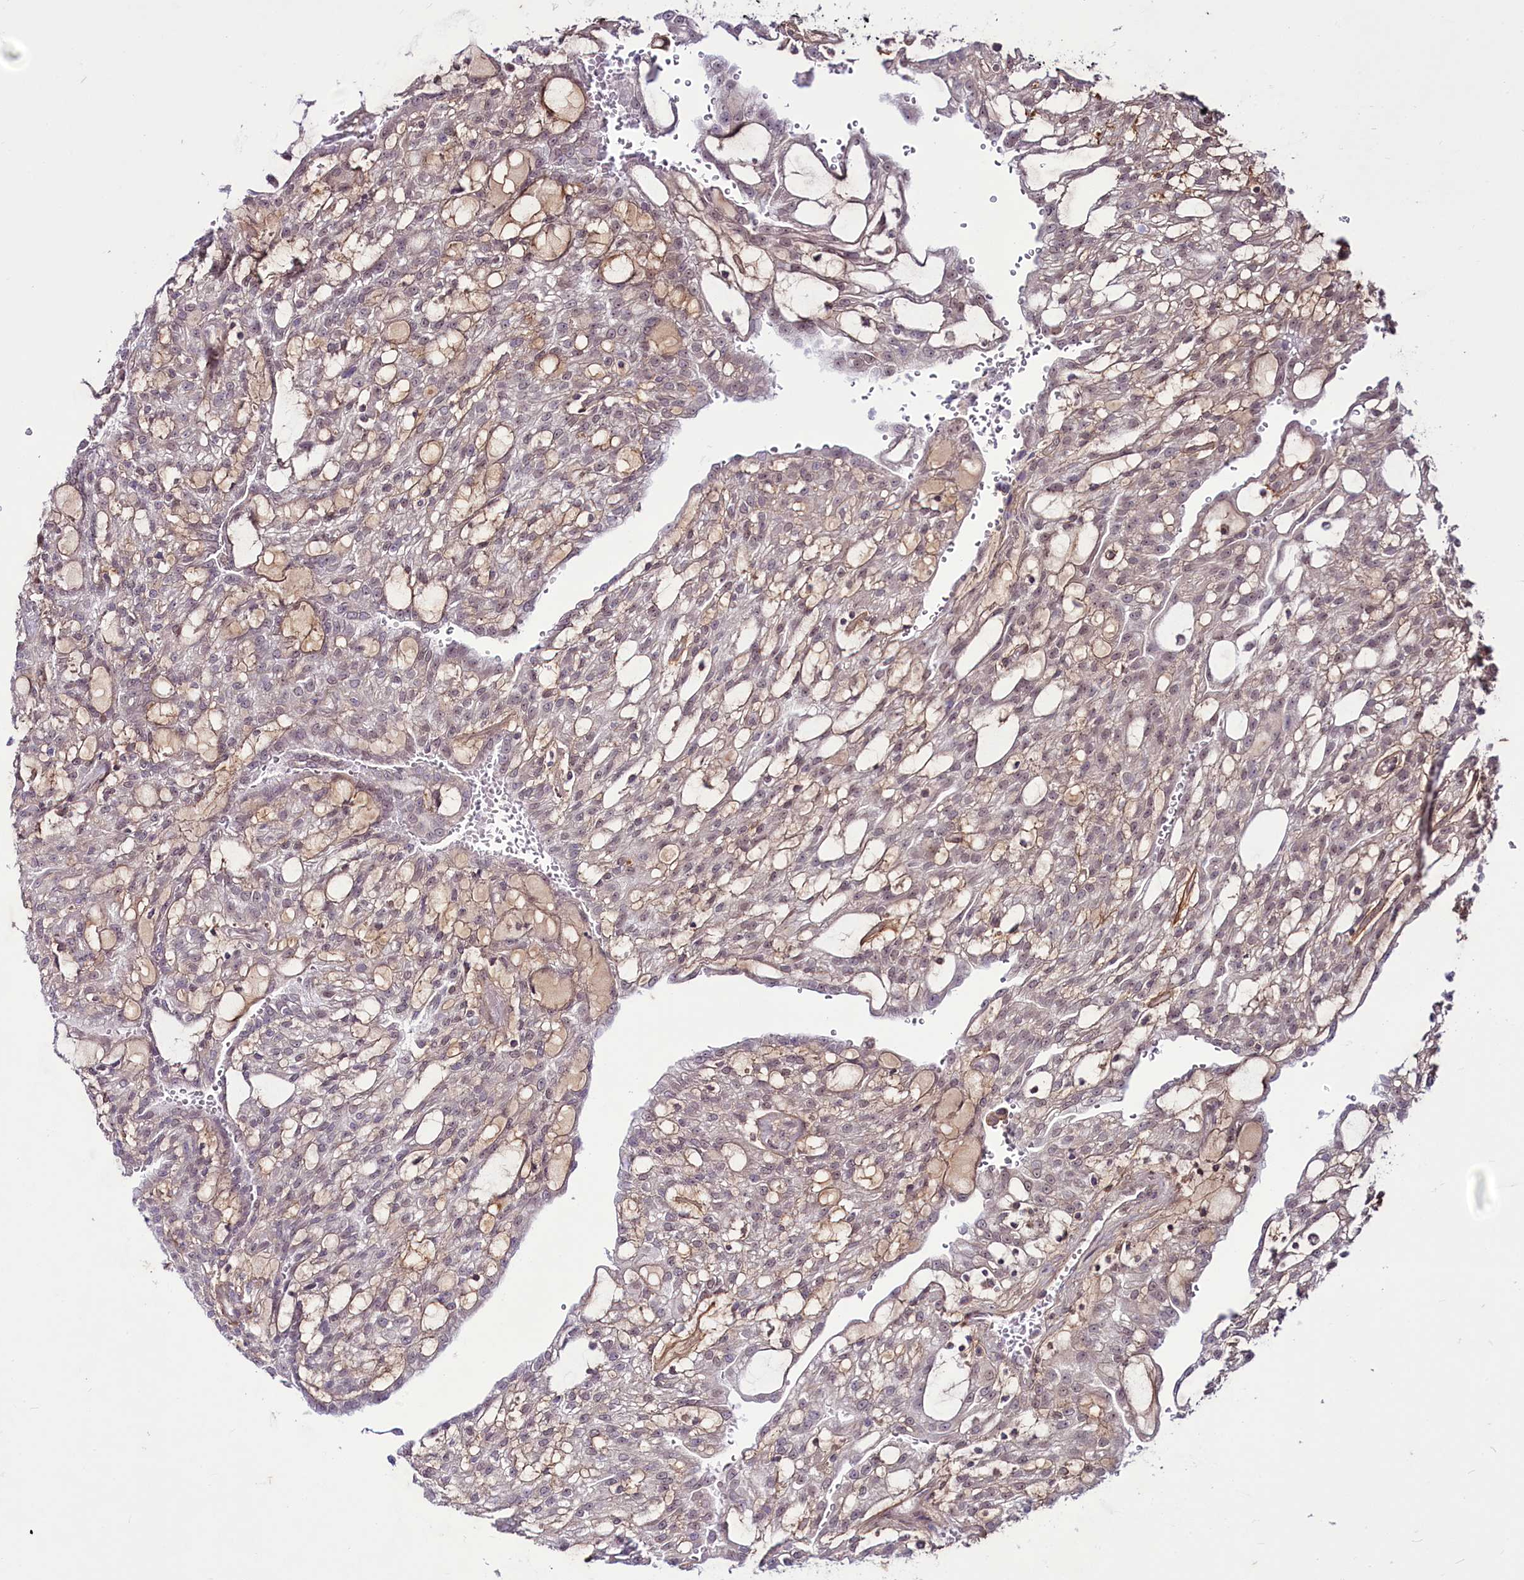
{"staining": {"intensity": "weak", "quantity": "25%-75%", "location": "cytoplasmic/membranous,nuclear"}, "tissue": "renal cancer", "cell_type": "Tumor cells", "image_type": "cancer", "snomed": [{"axis": "morphology", "description": "Adenocarcinoma, NOS"}, {"axis": "topography", "description": "Kidney"}], "caption": "About 25%-75% of tumor cells in human renal cancer (adenocarcinoma) display weak cytoplasmic/membranous and nuclear protein expression as visualized by brown immunohistochemical staining.", "gene": "RSBN1", "patient": {"sex": "male", "age": 63}}